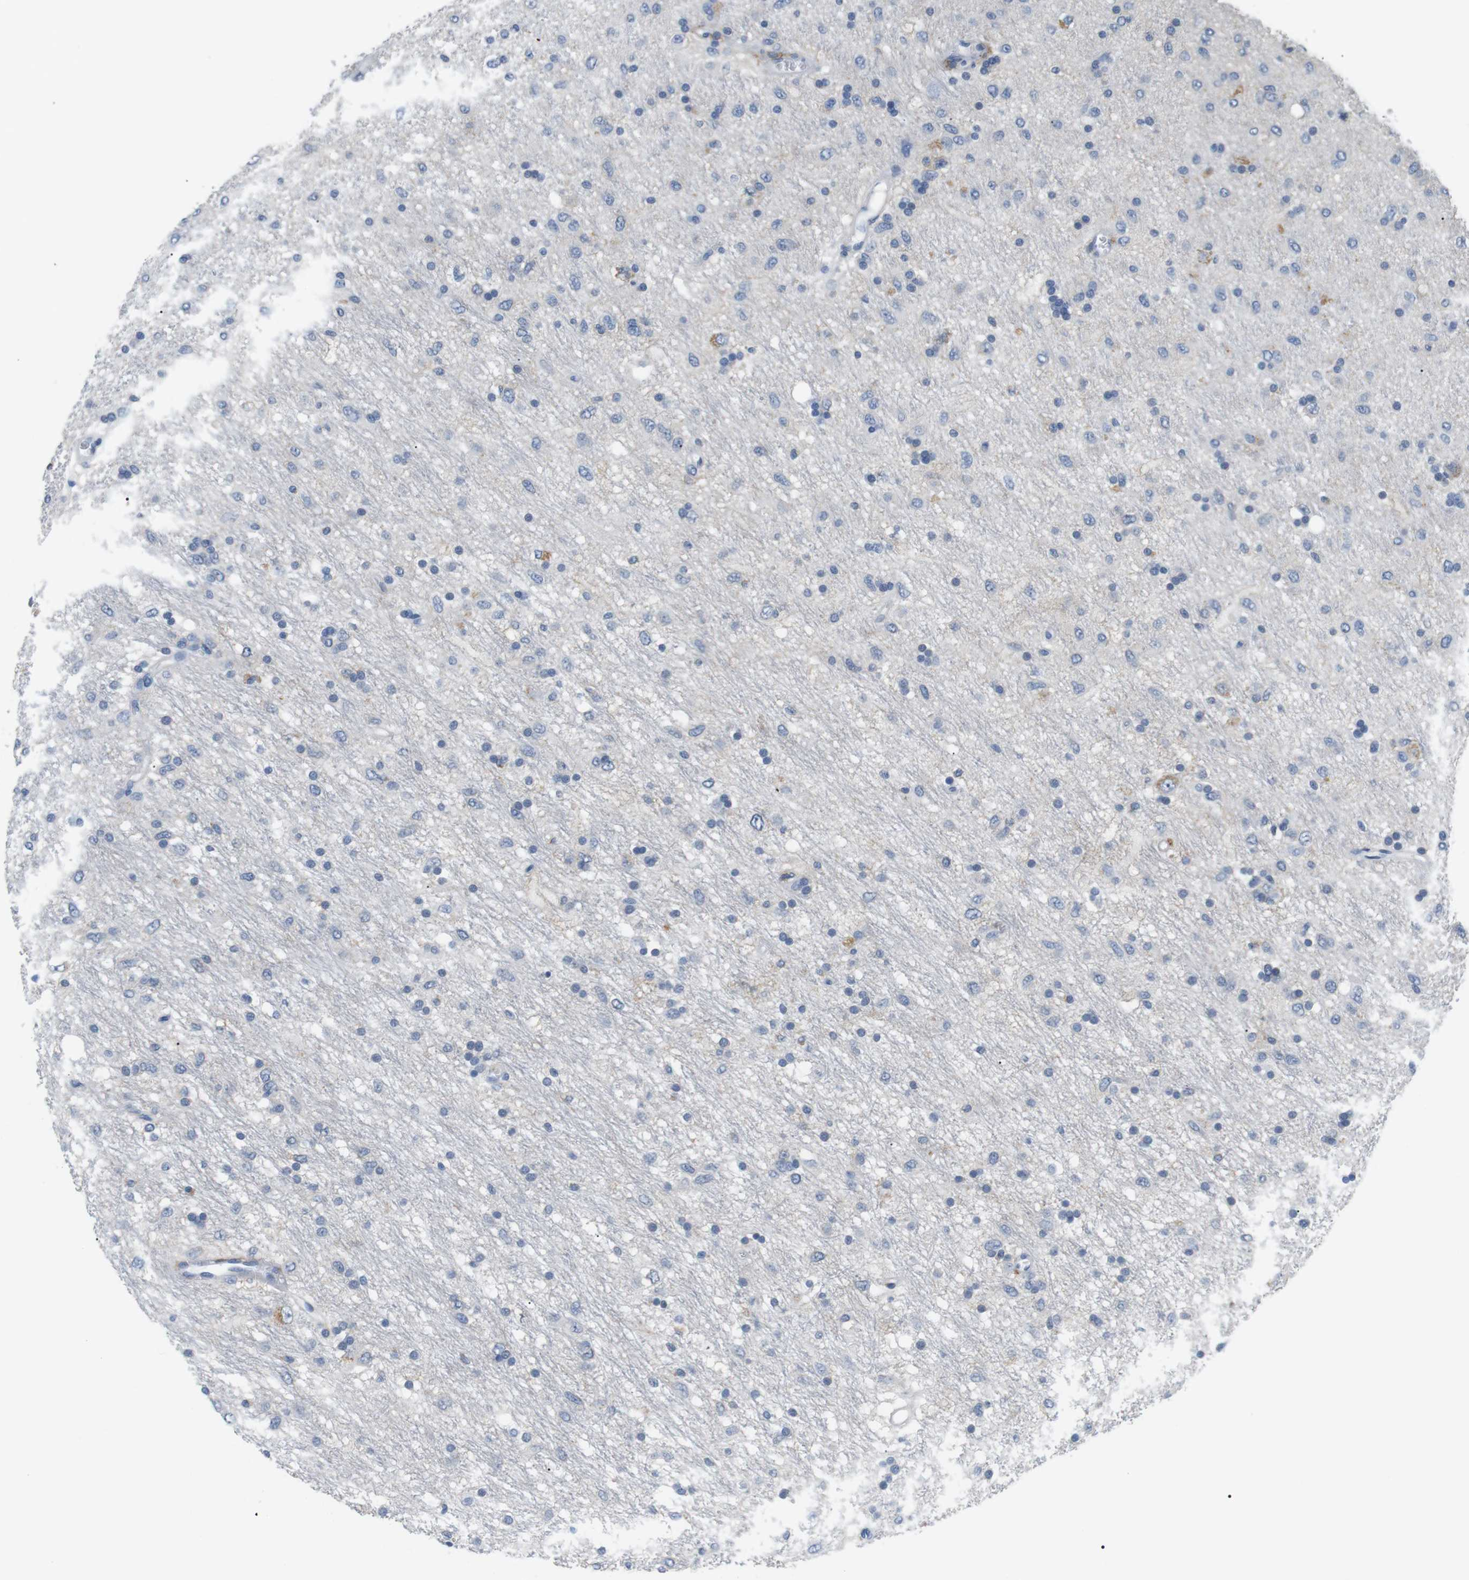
{"staining": {"intensity": "moderate", "quantity": "<25%", "location": "cytoplasmic/membranous"}, "tissue": "glioma", "cell_type": "Tumor cells", "image_type": "cancer", "snomed": [{"axis": "morphology", "description": "Glioma, malignant, Low grade"}, {"axis": "topography", "description": "Brain"}], "caption": "A high-resolution micrograph shows immunohistochemistry staining of low-grade glioma (malignant), which reveals moderate cytoplasmic/membranous staining in about <25% of tumor cells.", "gene": "FCGRT", "patient": {"sex": "male", "age": 77}}